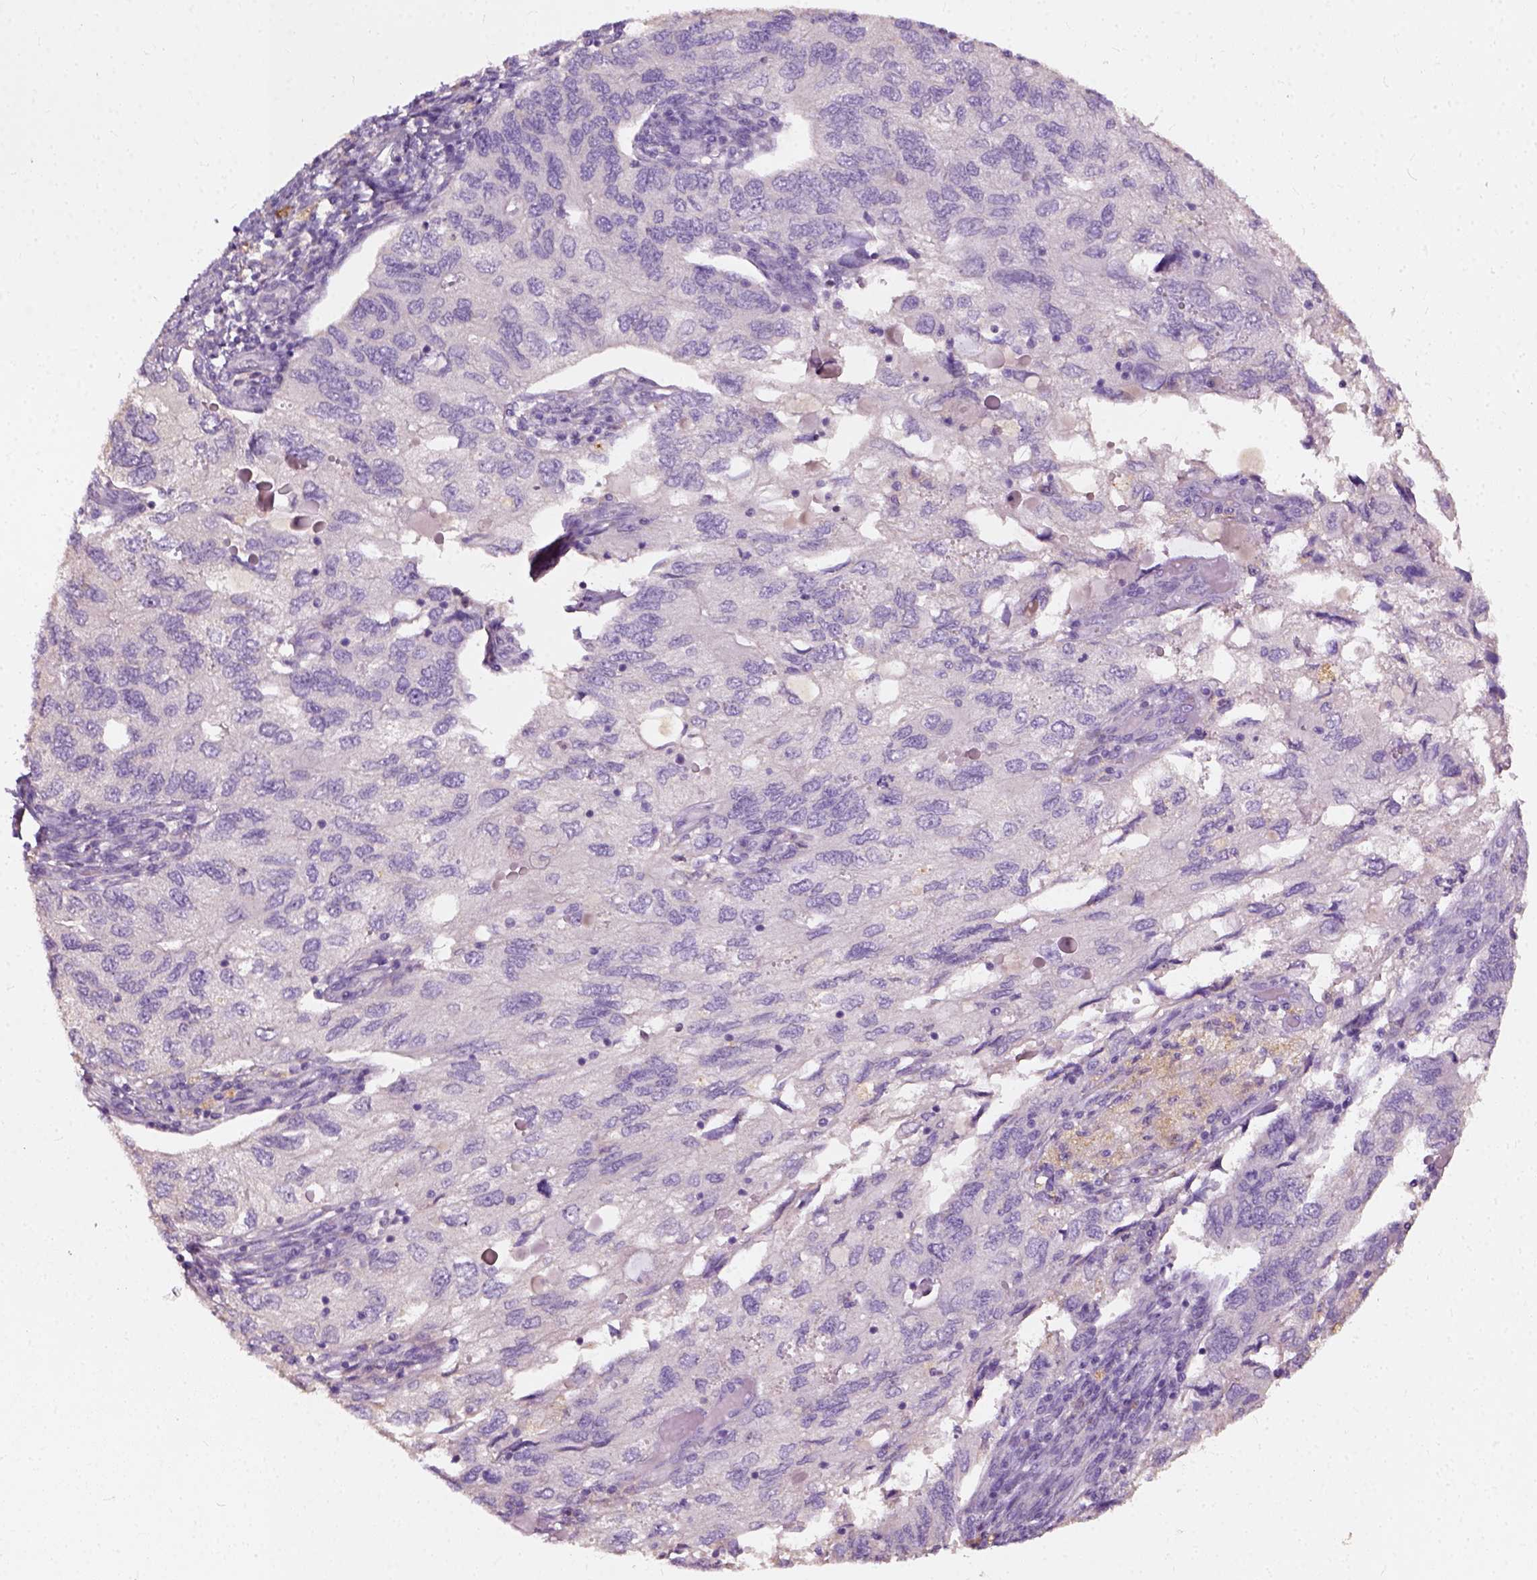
{"staining": {"intensity": "negative", "quantity": "none", "location": "none"}, "tissue": "endometrial cancer", "cell_type": "Tumor cells", "image_type": "cancer", "snomed": [{"axis": "morphology", "description": "Carcinoma, NOS"}, {"axis": "topography", "description": "Uterus"}], "caption": "Photomicrograph shows no protein positivity in tumor cells of endometrial carcinoma tissue.", "gene": "DHCR24", "patient": {"sex": "female", "age": 76}}